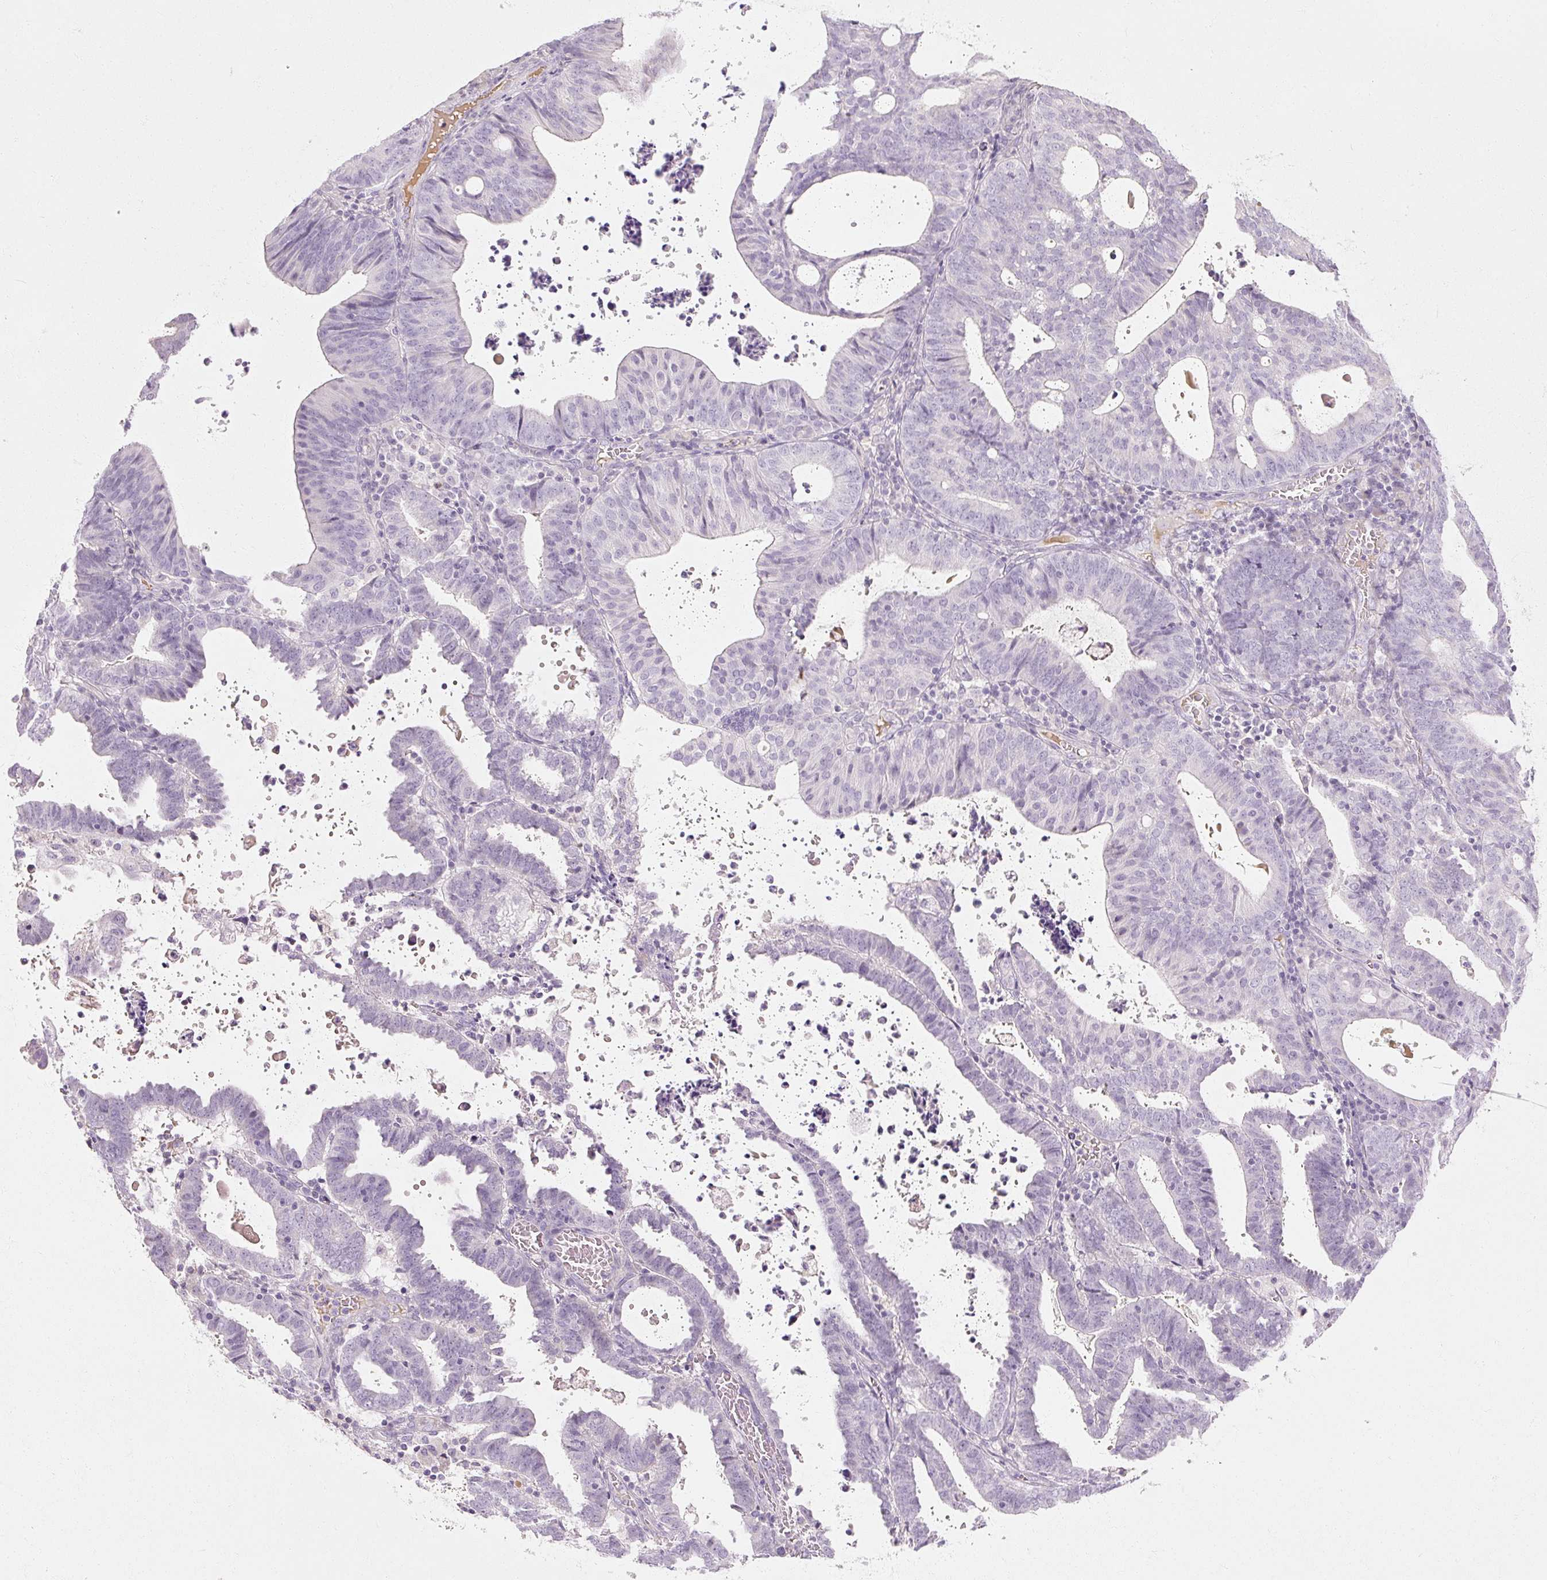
{"staining": {"intensity": "negative", "quantity": "none", "location": "none"}, "tissue": "endometrial cancer", "cell_type": "Tumor cells", "image_type": "cancer", "snomed": [{"axis": "morphology", "description": "Adenocarcinoma, NOS"}, {"axis": "topography", "description": "Uterus"}], "caption": "There is no significant expression in tumor cells of adenocarcinoma (endometrial).", "gene": "NFE2L3", "patient": {"sex": "female", "age": 83}}